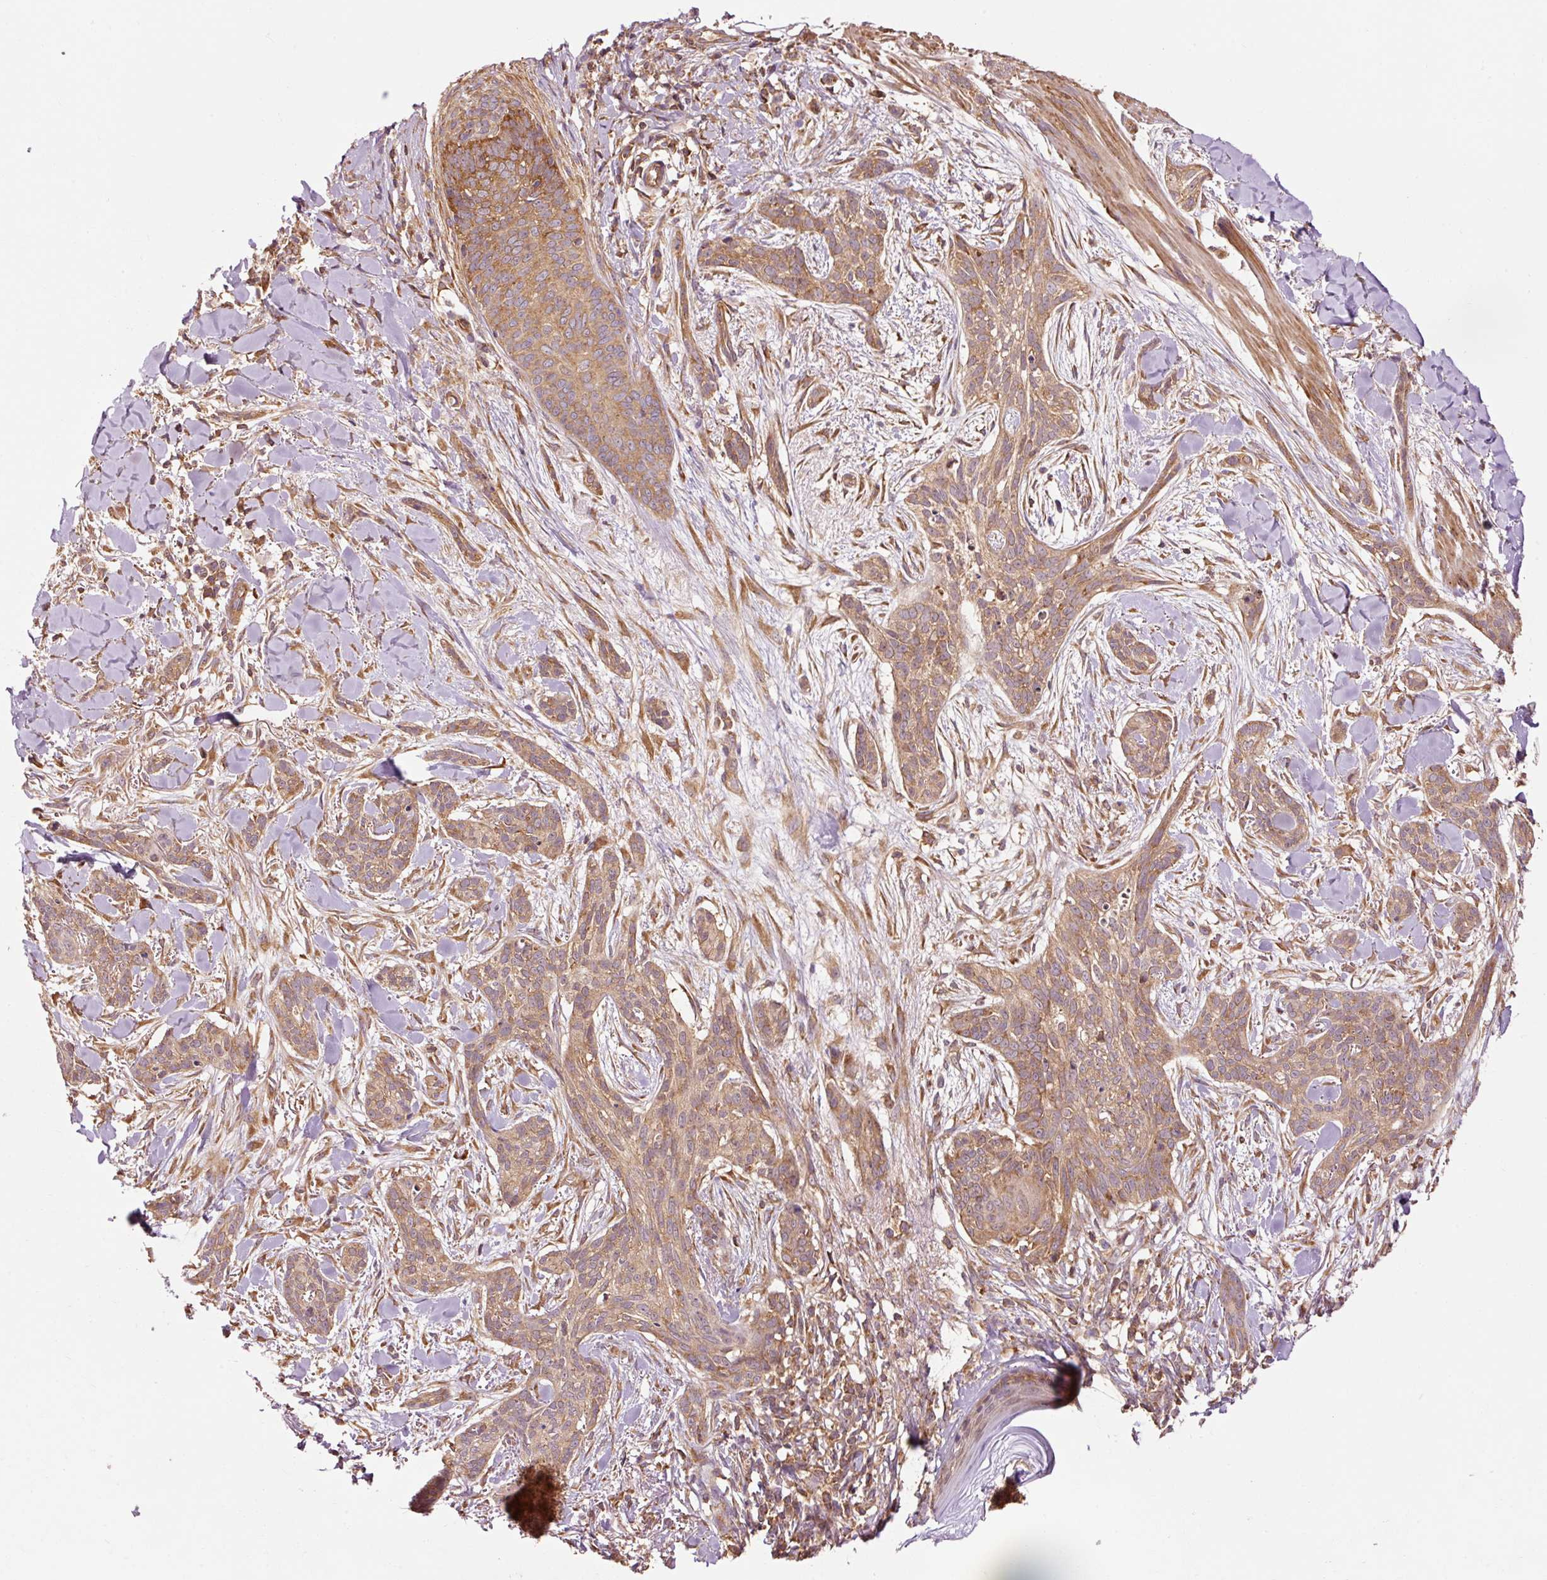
{"staining": {"intensity": "moderate", "quantity": ">75%", "location": "cytoplasmic/membranous"}, "tissue": "skin cancer", "cell_type": "Tumor cells", "image_type": "cancer", "snomed": [{"axis": "morphology", "description": "Basal cell carcinoma"}, {"axis": "topography", "description": "Skin"}], "caption": "IHC of human skin cancer demonstrates medium levels of moderate cytoplasmic/membranous positivity in approximately >75% of tumor cells.", "gene": "PDAP1", "patient": {"sex": "male", "age": 52}}